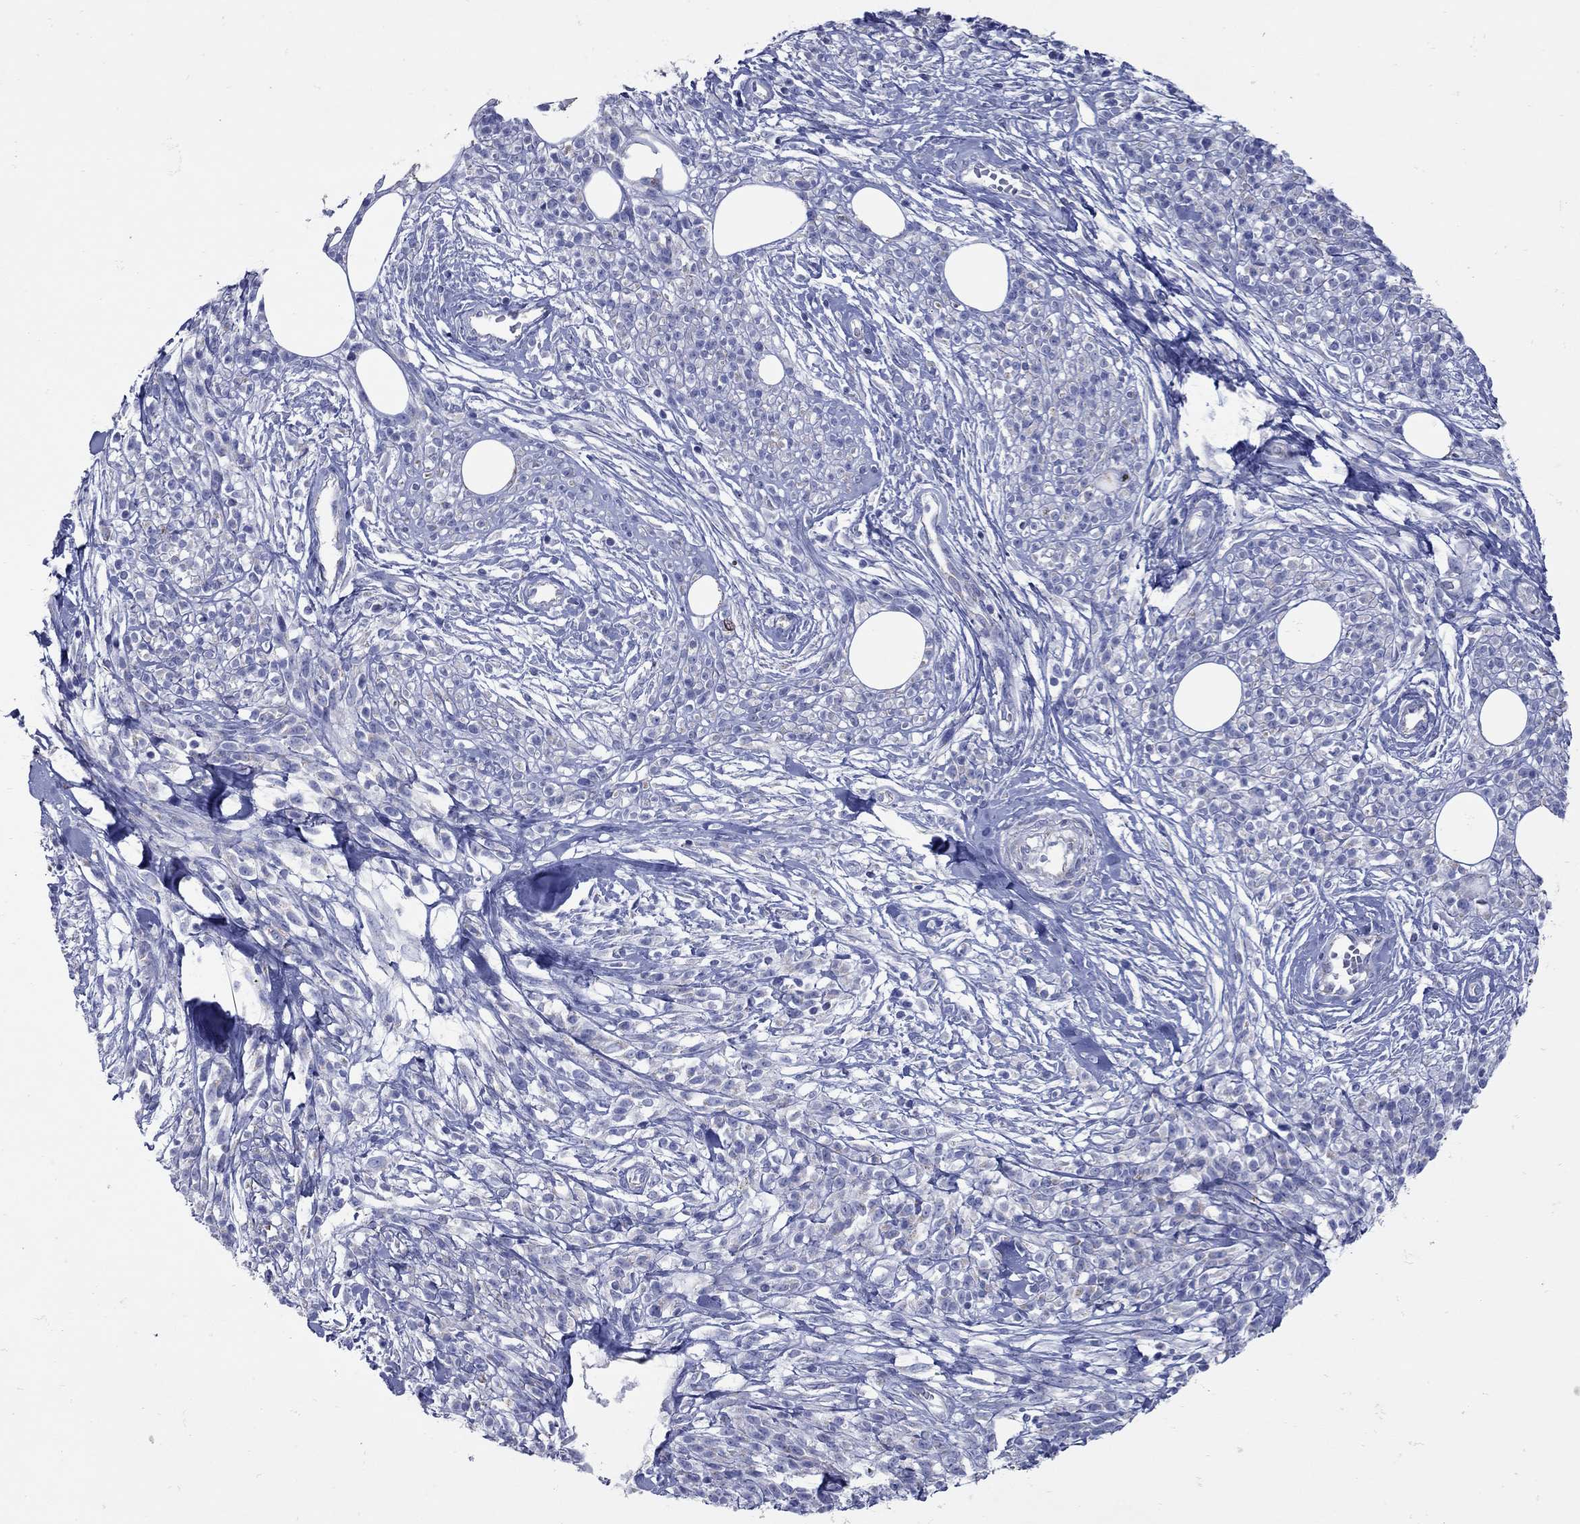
{"staining": {"intensity": "negative", "quantity": "none", "location": "none"}, "tissue": "melanoma", "cell_type": "Tumor cells", "image_type": "cancer", "snomed": [{"axis": "morphology", "description": "Malignant melanoma, NOS"}, {"axis": "topography", "description": "Skin"}, {"axis": "topography", "description": "Skin of trunk"}], "caption": "Immunohistochemistry (IHC) histopathology image of neoplastic tissue: human malignant melanoma stained with DAB exhibits no significant protein expression in tumor cells. (Immunohistochemistry, brightfield microscopy, high magnification).", "gene": "PDZD3", "patient": {"sex": "male", "age": 74}}